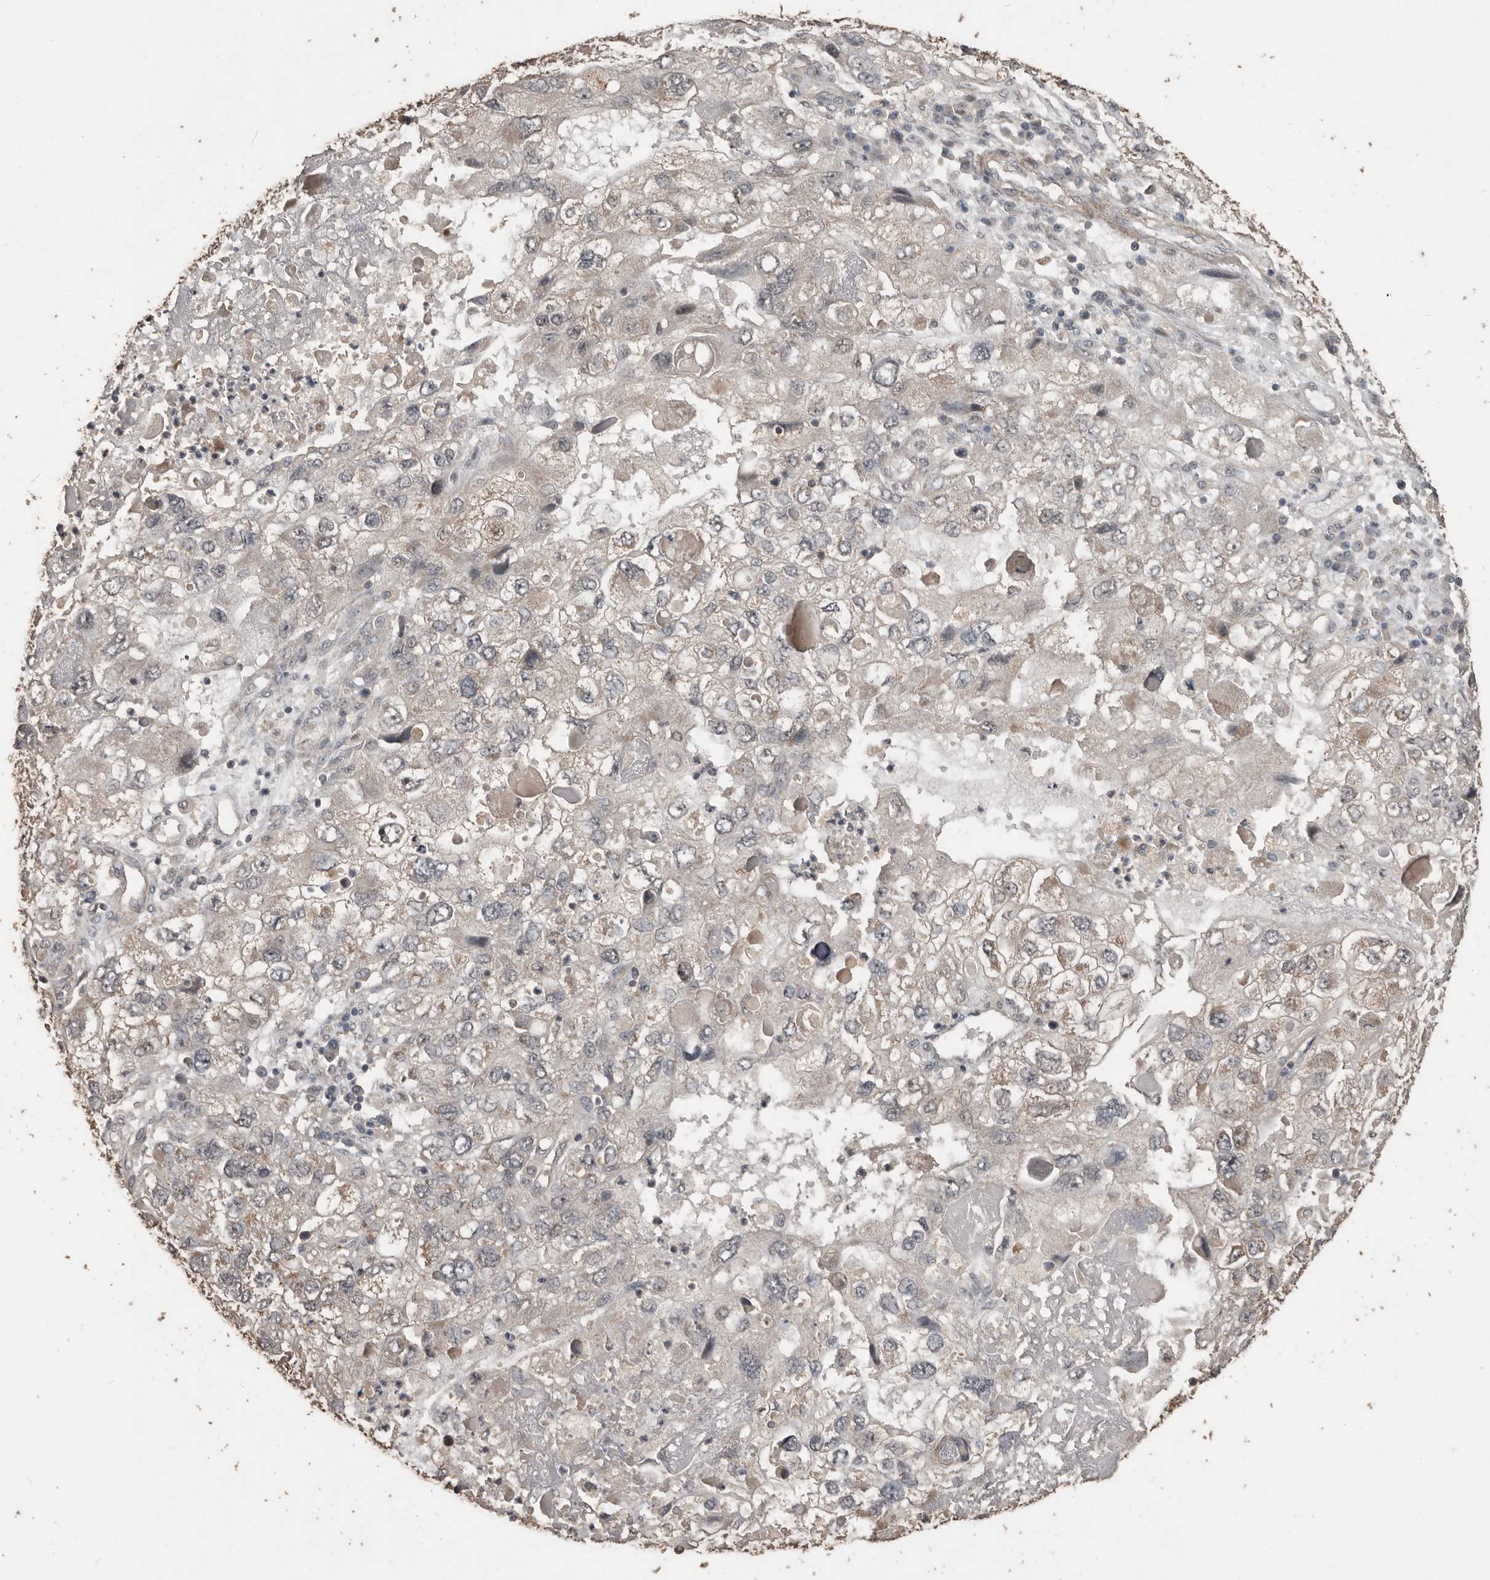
{"staining": {"intensity": "weak", "quantity": "25%-75%", "location": "cytoplasmic/membranous"}, "tissue": "endometrial cancer", "cell_type": "Tumor cells", "image_type": "cancer", "snomed": [{"axis": "morphology", "description": "Adenocarcinoma, NOS"}, {"axis": "topography", "description": "Endometrium"}], "caption": "This photomicrograph exhibits immunohistochemistry (IHC) staining of endometrial adenocarcinoma, with low weak cytoplasmic/membranous positivity in about 25%-75% of tumor cells.", "gene": "BAMBI", "patient": {"sex": "female", "age": 49}}